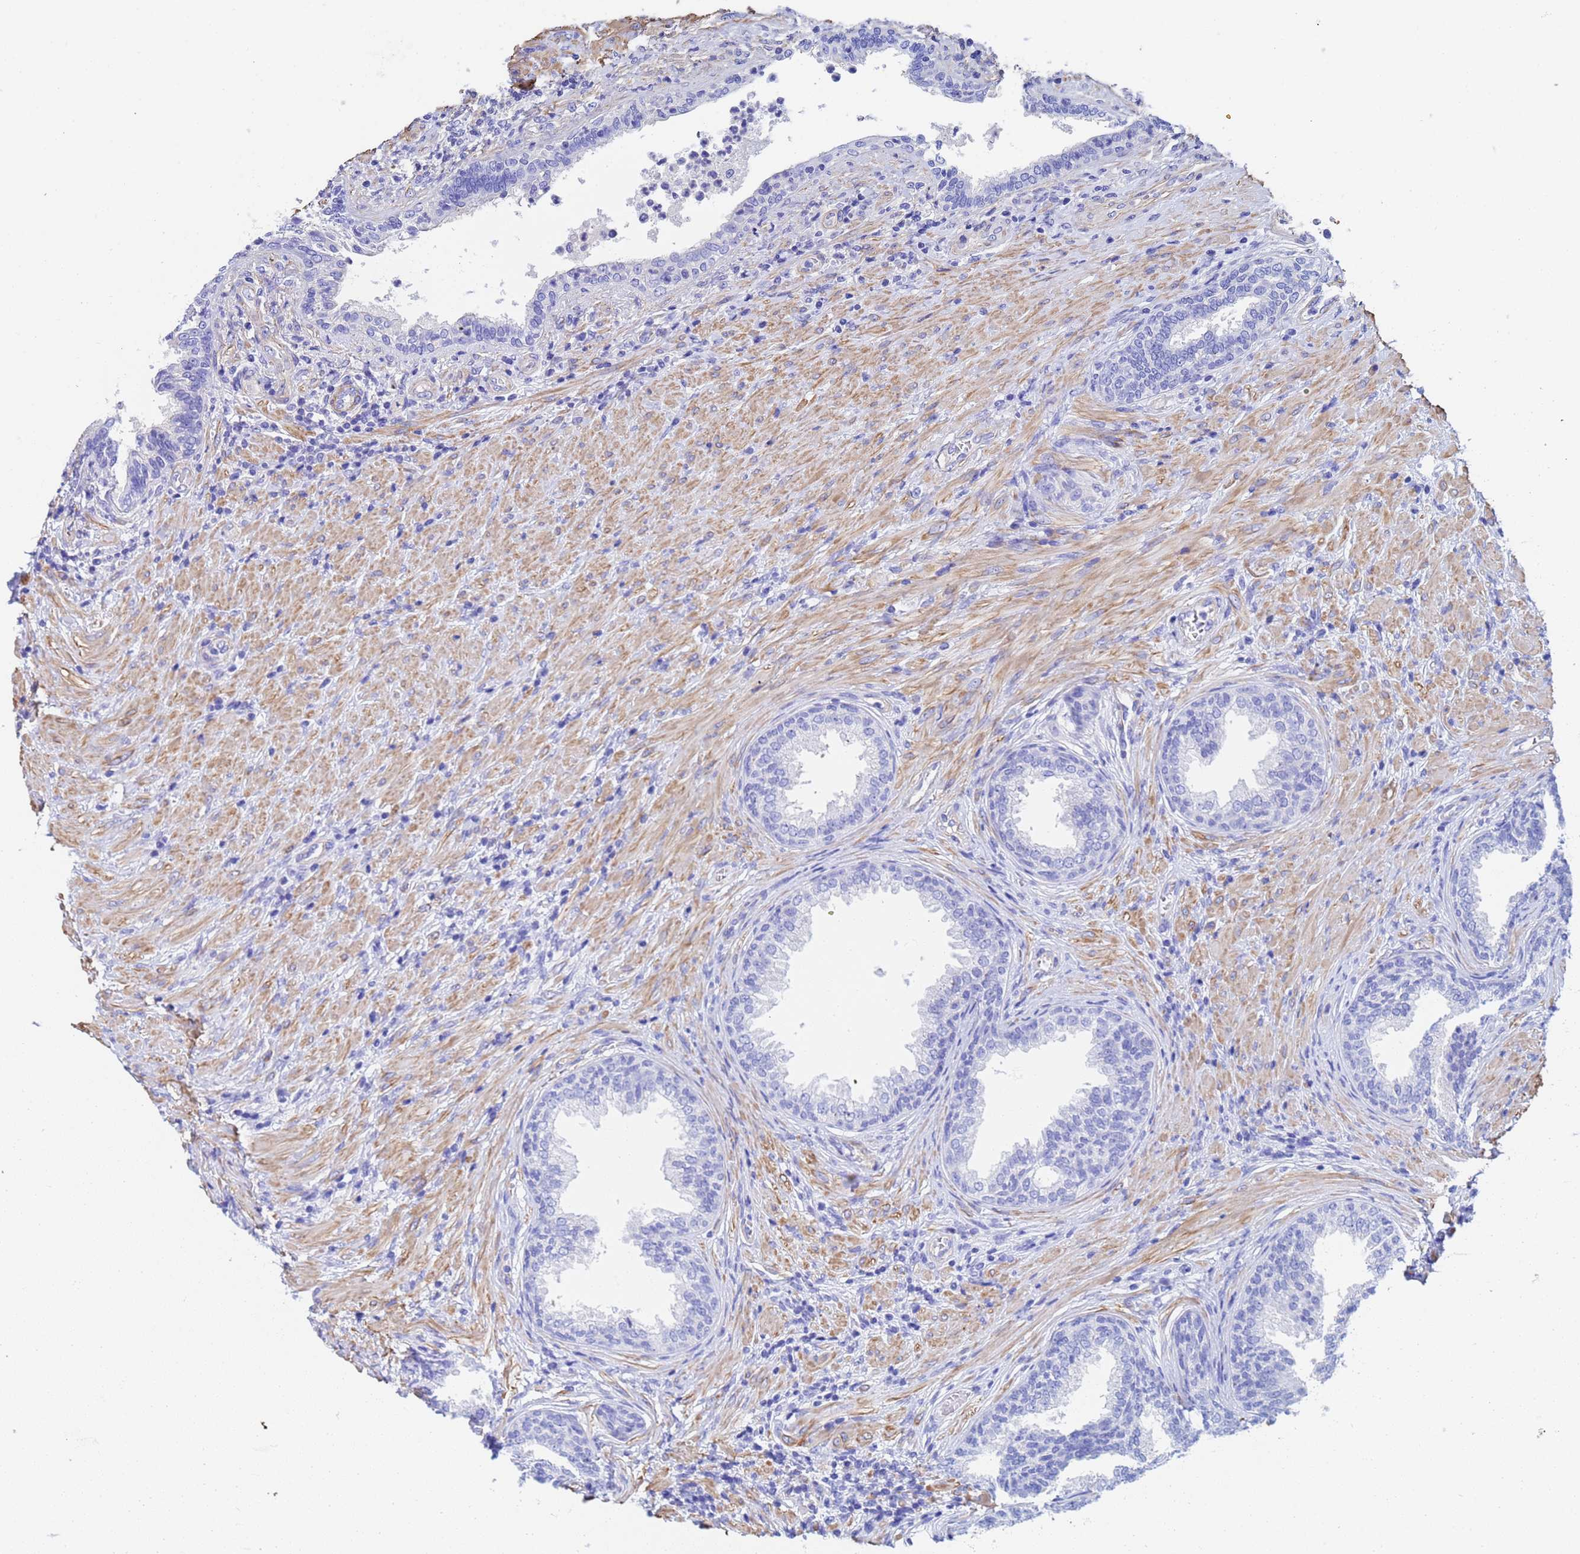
{"staining": {"intensity": "negative", "quantity": "none", "location": "none"}, "tissue": "prostate", "cell_type": "Glandular cells", "image_type": "normal", "snomed": [{"axis": "morphology", "description": "Normal tissue, NOS"}, {"axis": "topography", "description": "Prostate"}], "caption": "DAB immunohistochemical staining of unremarkable human prostate demonstrates no significant expression in glandular cells.", "gene": "CST1", "patient": {"sex": "male", "age": 76}}